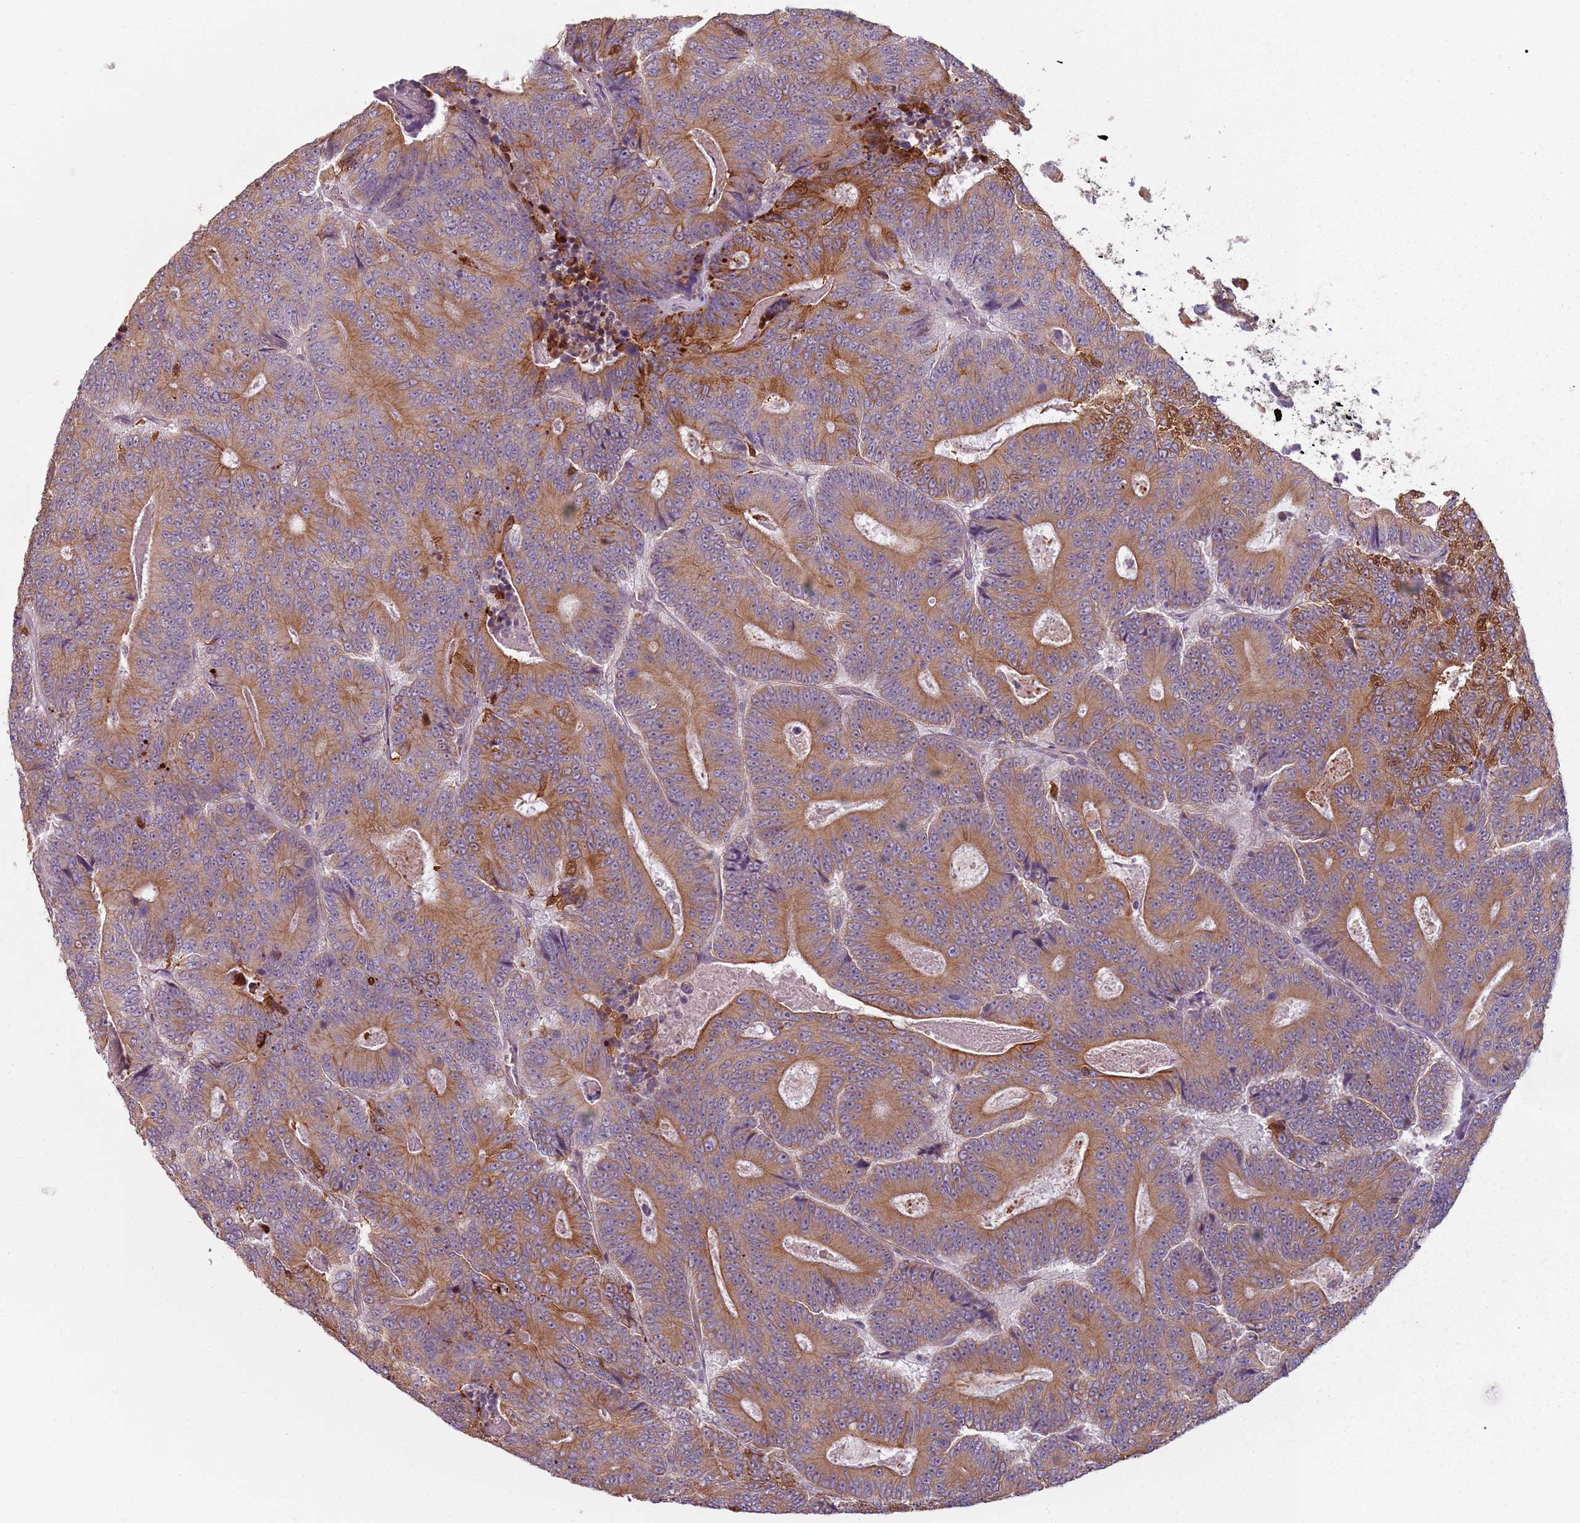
{"staining": {"intensity": "moderate", "quantity": ">75%", "location": "cytoplasmic/membranous"}, "tissue": "colorectal cancer", "cell_type": "Tumor cells", "image_type": "cancer", "snomed": [{"axis": "morphology", "description": "Adenocarcinoma, NOS"}, {"axis": "topography", "description": "Colon"}], "caption": "Tumor cells demonstrate medium levels of moderate cytoplasmic/membranous positivity in approximately >75% of cells in human colorectal adenocarcinoma. (DAB IHC, brown staining for protein, blue staining for nuclei).", "gene": "TLCD2", "patient": {"sex": "male", "age": 83}}